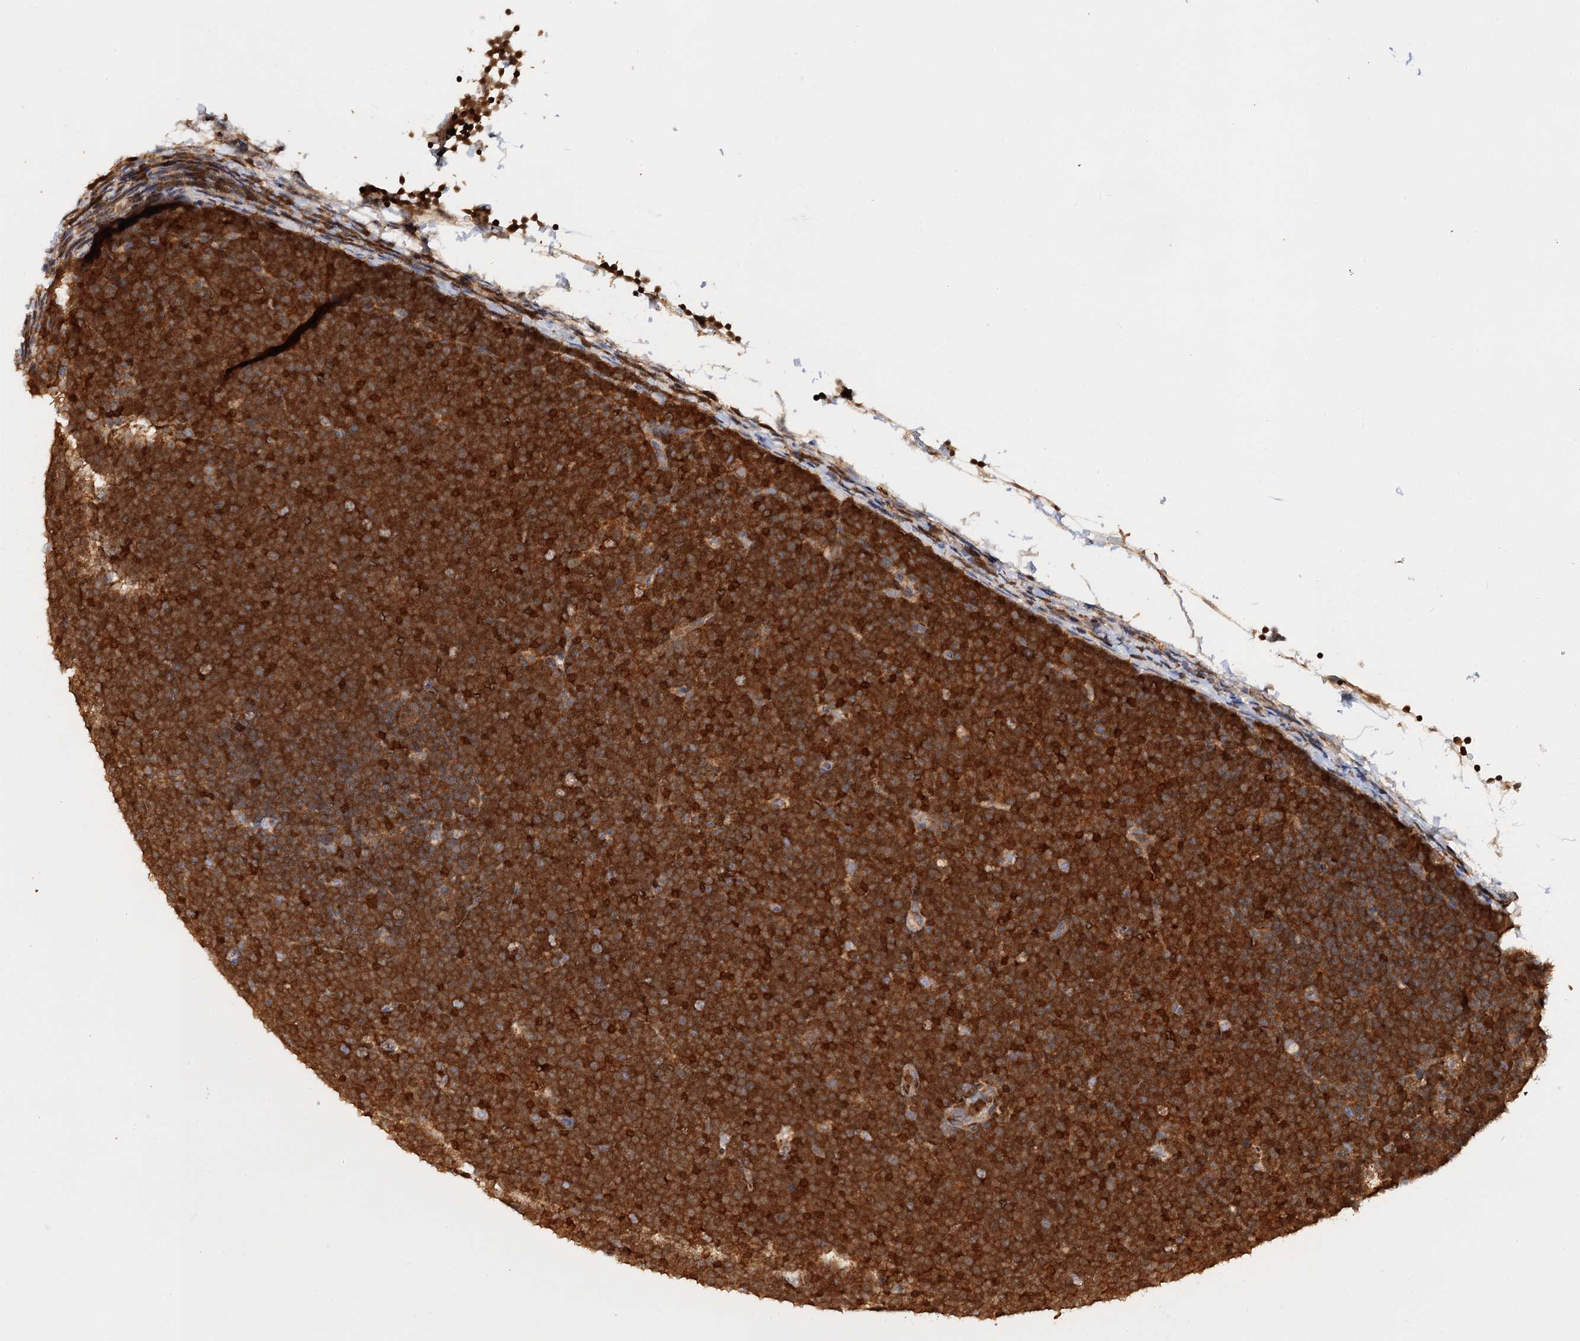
{"staining": {"intensity": "strong", "quantity": ">75%", "location": "cytoplasmic/membranous"}, "tissue": "lymphoma", "cell_type": "Tumor cells", "image_type": "cancer", "snomed": [{"axis": "morphology", "description": "Malignant lymphoma, non-Hodgkin's type, High grade"}, {"axis": "topography", "description": "Lymph node"}], "caption": "Immunohistochemistry micrograph of neoplastic tissue: human lymphoma stained using IHC demonstrates high levels of strong protein expression localized specifically in the cytoplasmic/membranous of tumor cells, appearing as a cytoplasmic/membranous brown color.", "gene": "DGKA", "patient": {"sex": "male", "age": 13}}